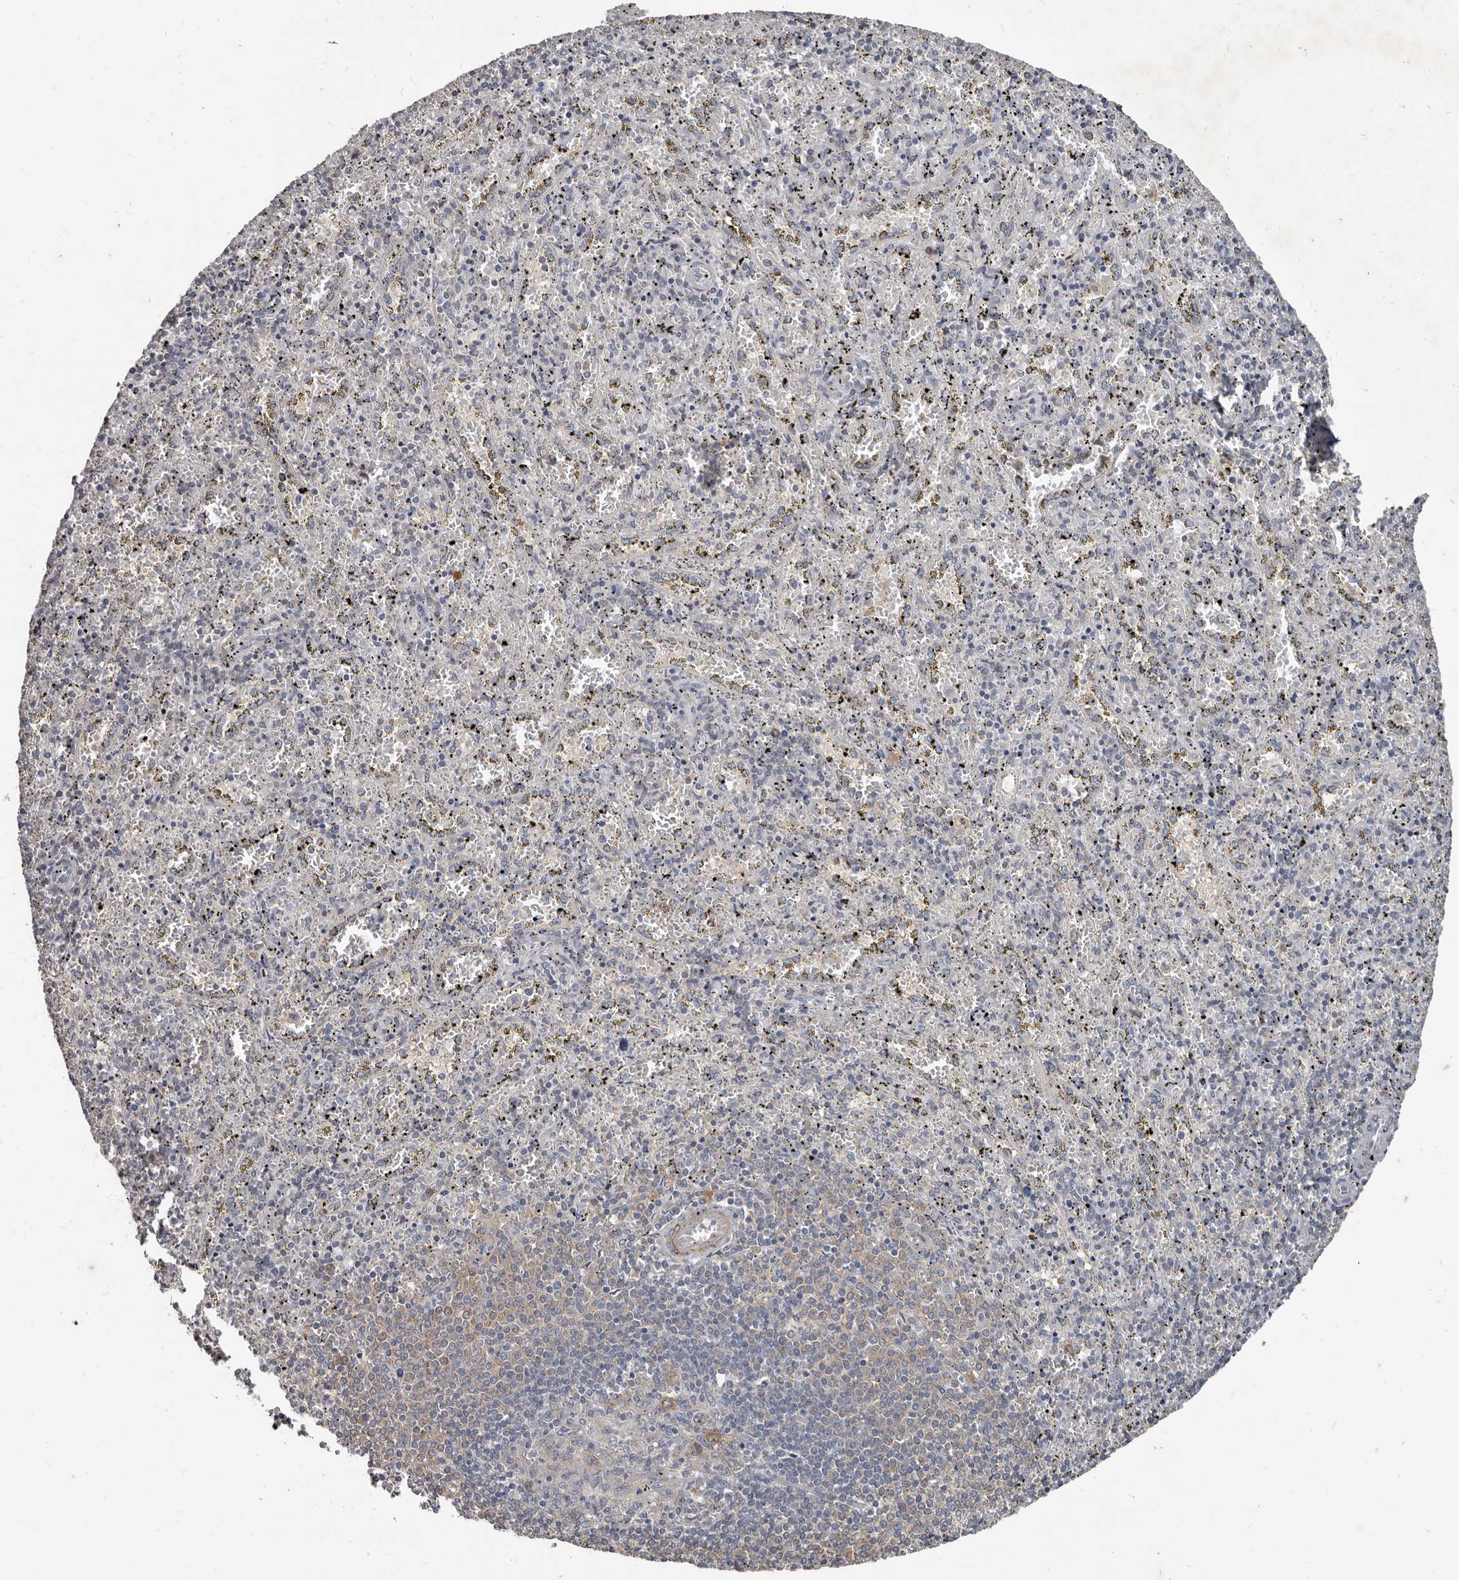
{"staining": {"intensity": "negative", "quantity": "none", "location": "none"}, "tissue": "spleen", "cell_type": "Cells in red pulp", "image_type": "normal", "snomed": [{"axis": "morphology", "description": "Normal tissue, NOS"}, {"axis": "topography", "description": "Spleen"}], "caption": "A high-resolution photomicrograph shows immunohistochemistry (IHC) staining of normal spleen, which demonstrates no significant staining in cells in red pulp.", "gene": "AKNAD1", "patient": {"sex": "male", "age": 11}}